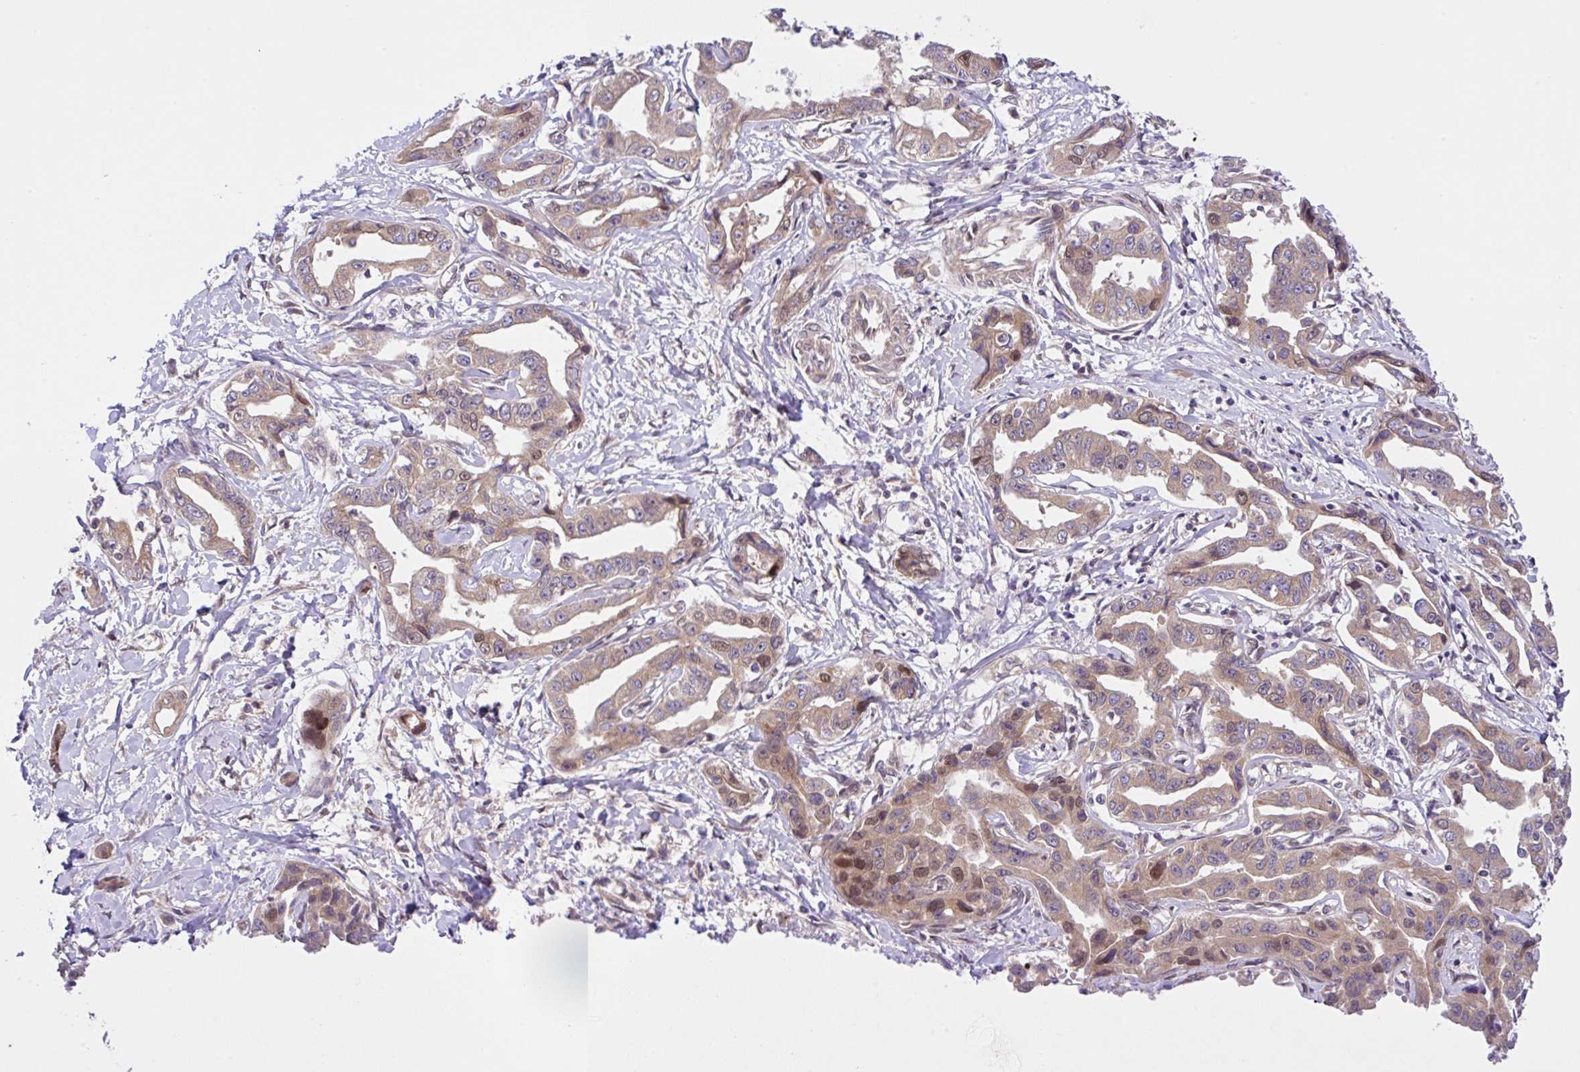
{"staining": {"intensity": "weak", "quantity": "<25%", "location": "cytoplasmic/membranous,nuclear"}, "tissue": "liver cancer", "cell_type": "Tumor cells", "image_type": "cancer", "snomed": [{"axis": "morphology", "description": "Cholangiocarcinoma"}, {"axis": "topography", "description": "Liver"}], "caption": "IHC of human cholangiocarcinoma (liver) demonstrates no positivity in tumor cells.", "gene": "UBE4A", "patient": {"sex": "male", "age": 59}}